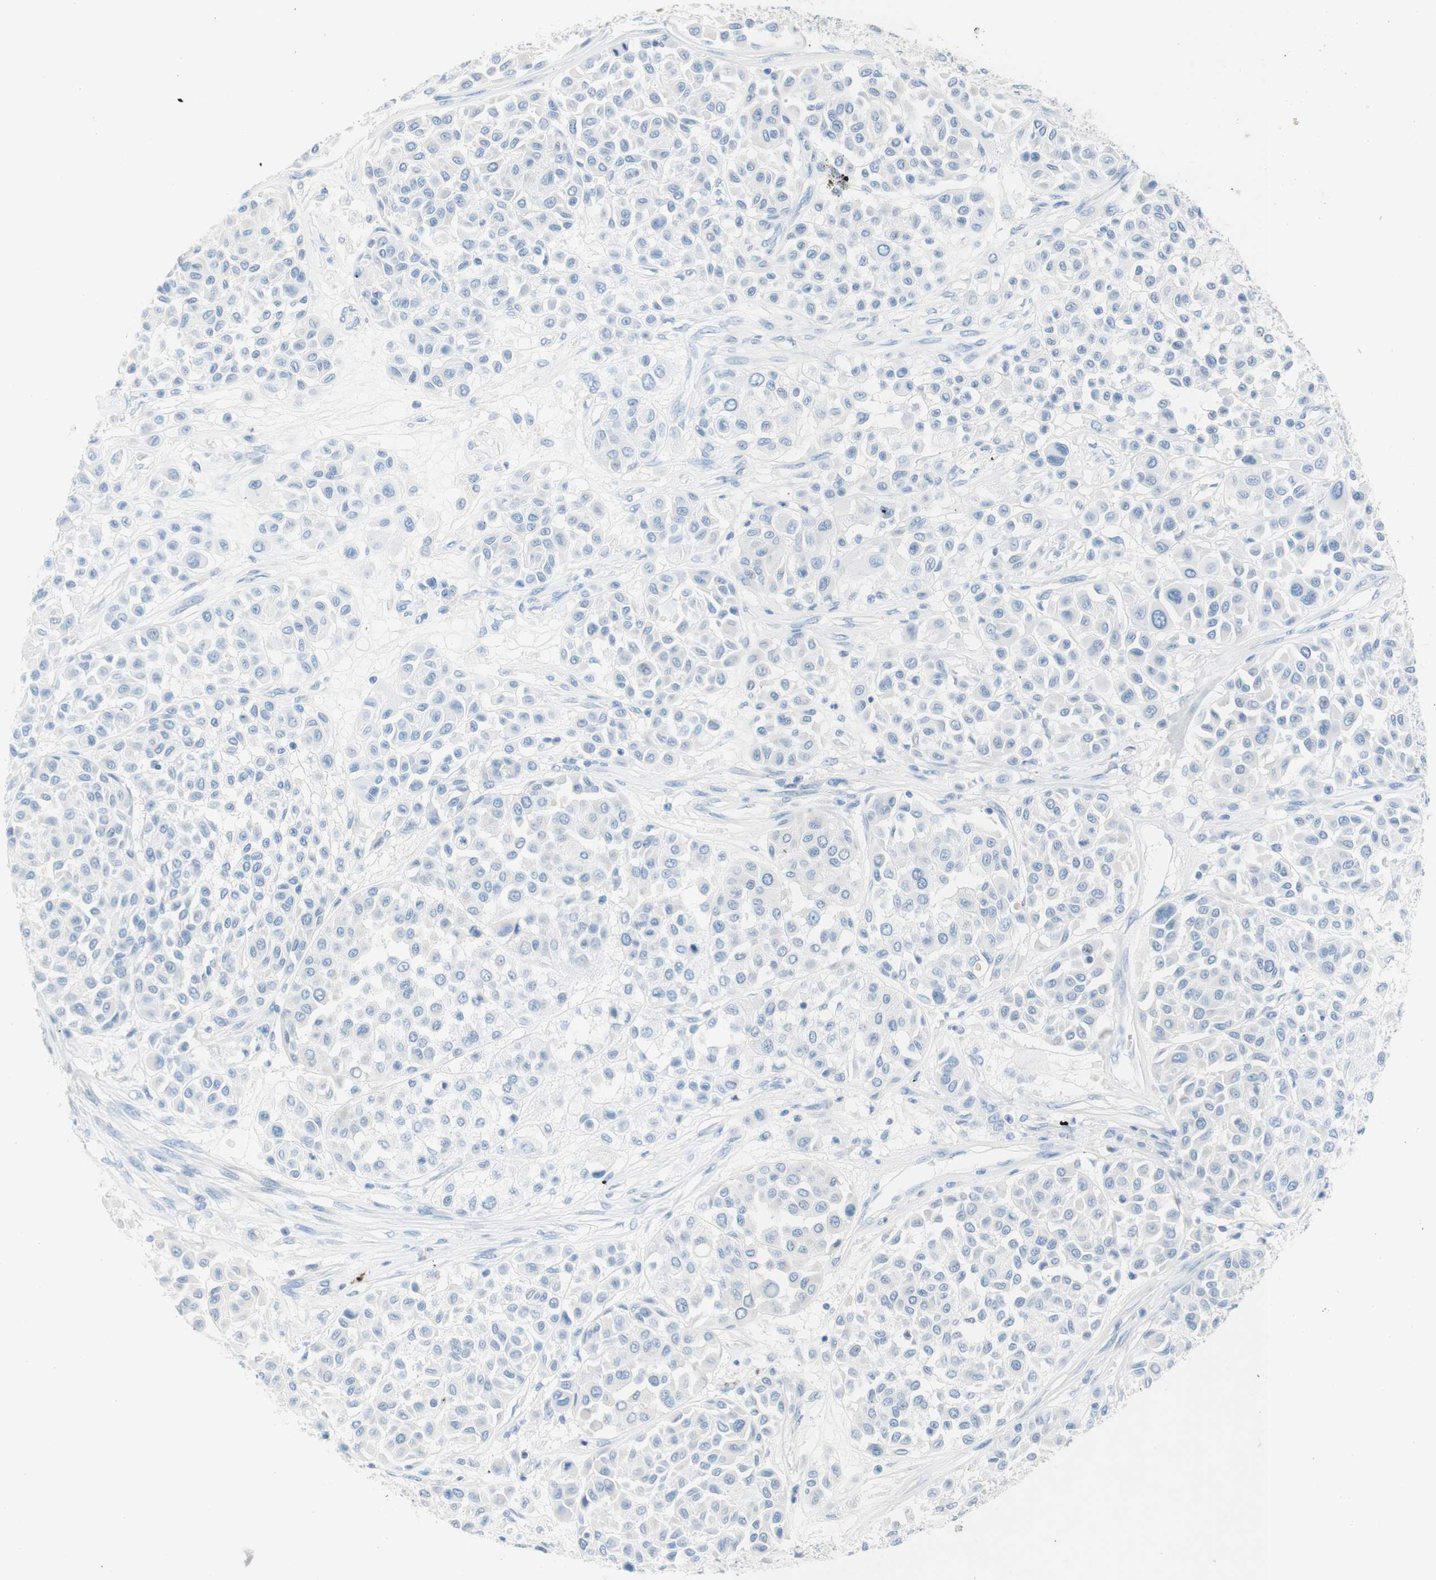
{"staining": {"intensity": "negative", "quantity": "none", "location": "none"}, "tissue": "melanoma", "cell_type": "Tumor cells", "image_type": "cancer", "snomed": [{"axis": "morphology", "description": "Malignant melanoma, Metastatic site"}, {"axis": "topography", "description": "Soft tissue"}], "caption": "IHC micrograph of neoplastic tissue: human melanoma stained with DAB reveals no significant protein expression in tumor cells.", "gene": "CEACAM1", "patient": {"sex": "male", "age": 41}}